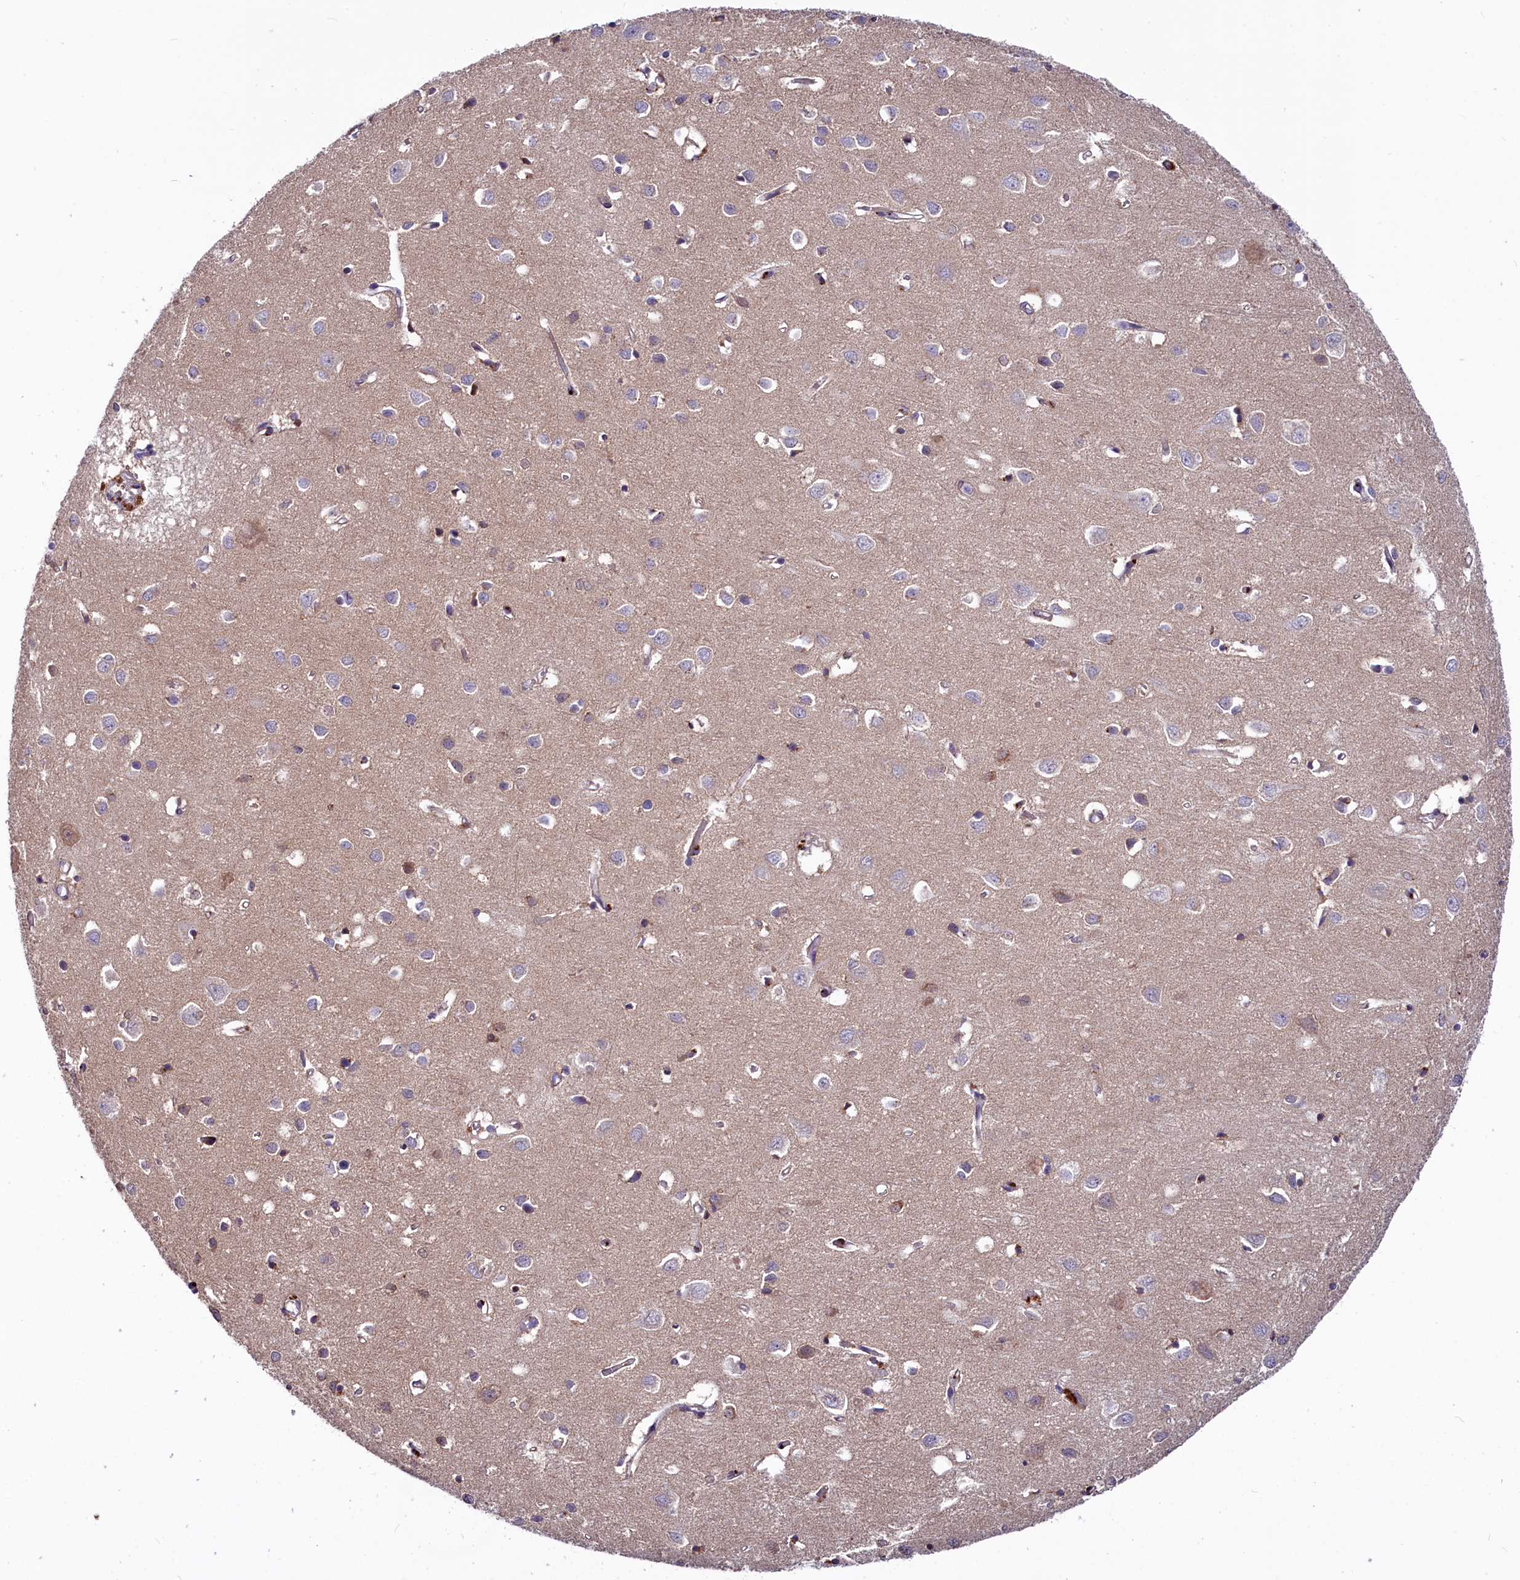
{"staining": {"intensity": "negative", "quantity": "none", "location": "none"}, "tissue": "cerebral cortex", "cell_type": "Endothelial cells", "image_type": "normal", "snomed": [{"axis": "morphology", "description": "Normal tissue, NOS"}, {"axis": "topography", "description": "Cerebral cortex"}], "caption": "Cerebral cortex stained for a protein using immunohistochemistry demonstrates no positivity endothelial cells.", "gene": "SLC39A6", "patient": {"sex": "female", "age": 64}}